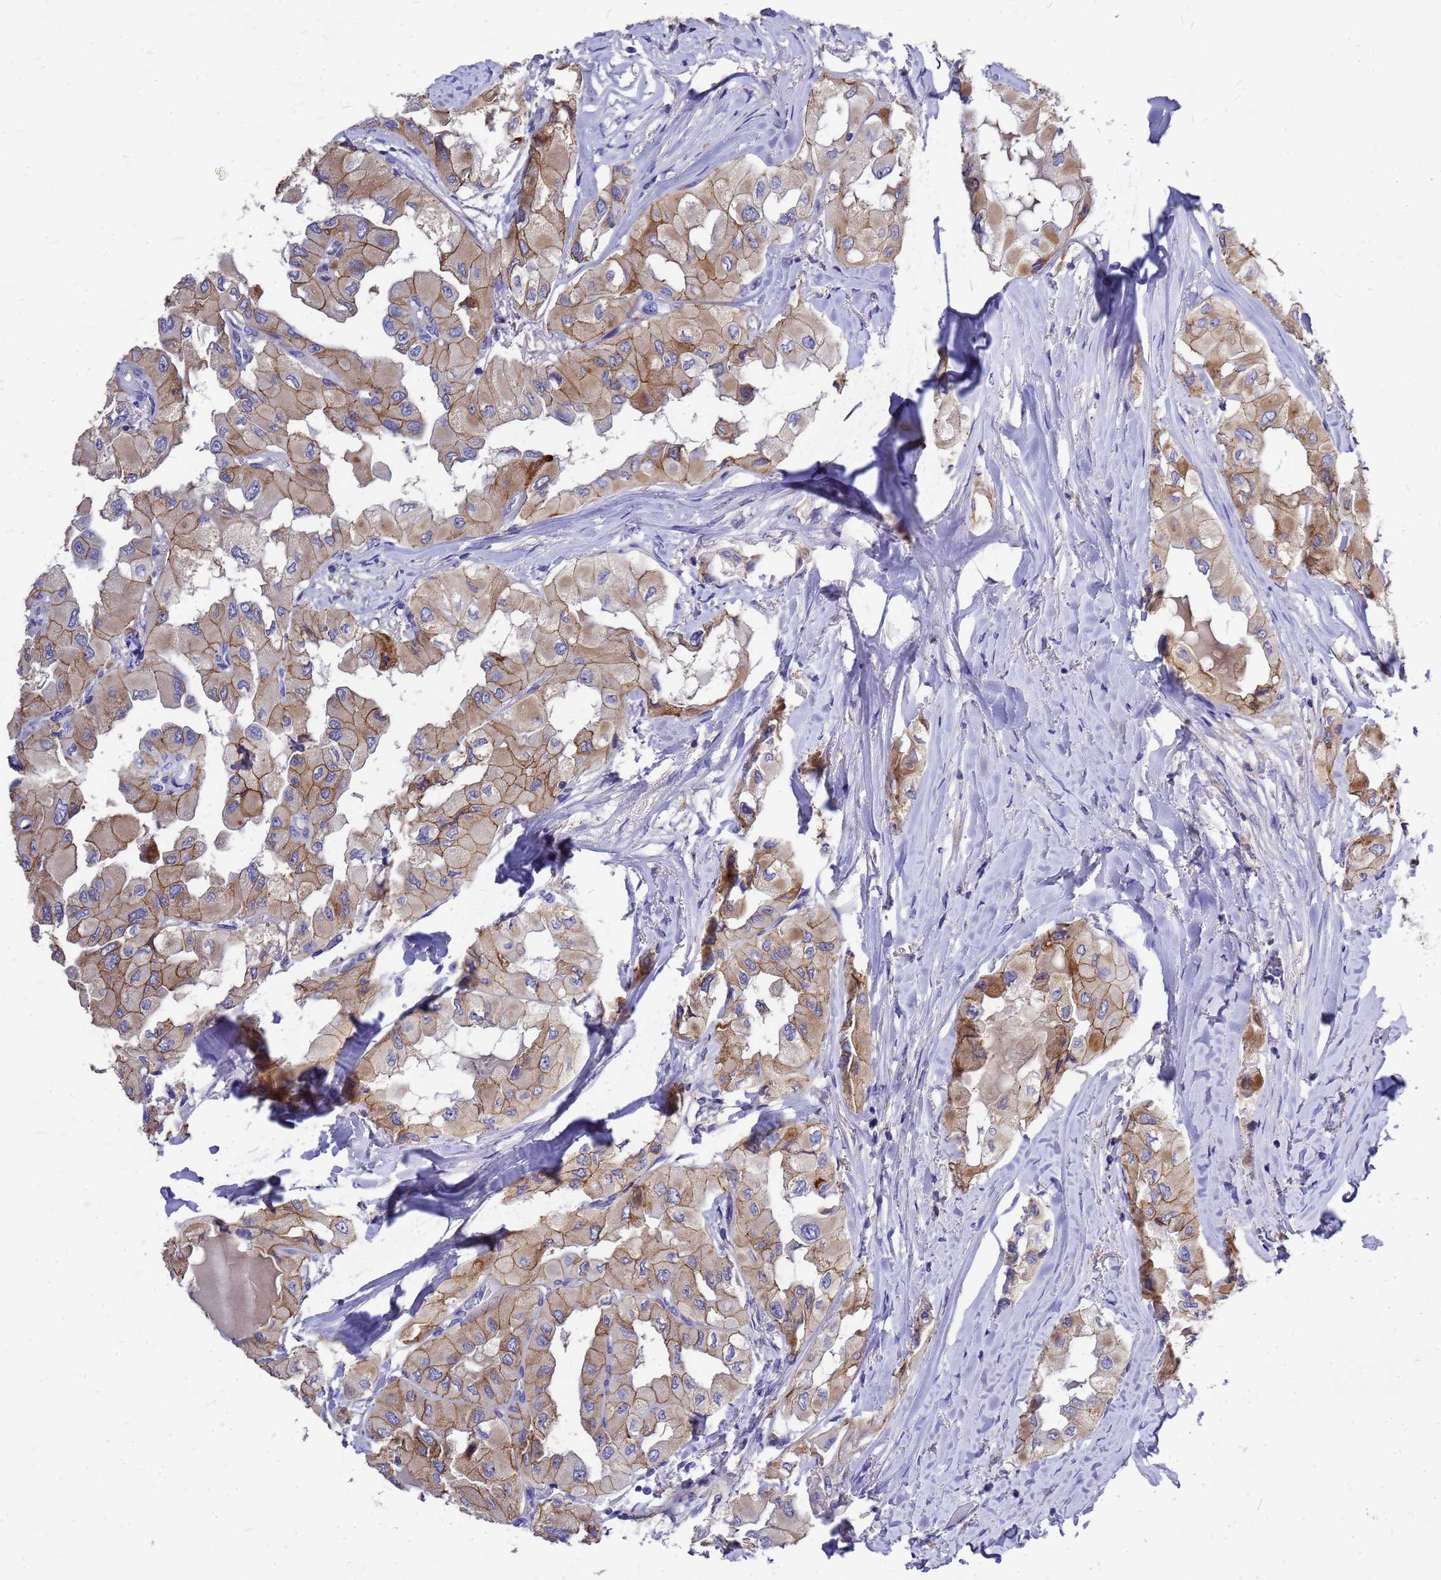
{"staining": {"intensity": "moderate", "quantity": ">75%", "location": "cytoplasmic/membranous"}, "tissue": "thyroid cancer", "cell_type": "Tumor cells", "image_type": "cancer", "snomed": [{"axis": "morphology", "description": "Normal tissue, NOS"}, {"axis": "morphology", "description": "Papillary adenocarcinoma, NOS"}, {"axis": "topography", "description": "Thyroid gland"}], "caption": "Immunohistochemistry (IHC) photomicrograph of thyroid papillary adenocarcinoma stained for a protein (brown), which shows medium levels of moderate cytoplasmic/membranous positivity in approximately >75% of tumor cells.", "gene": "FBXW5", "patient": {"sex": "female", "age": 59}}